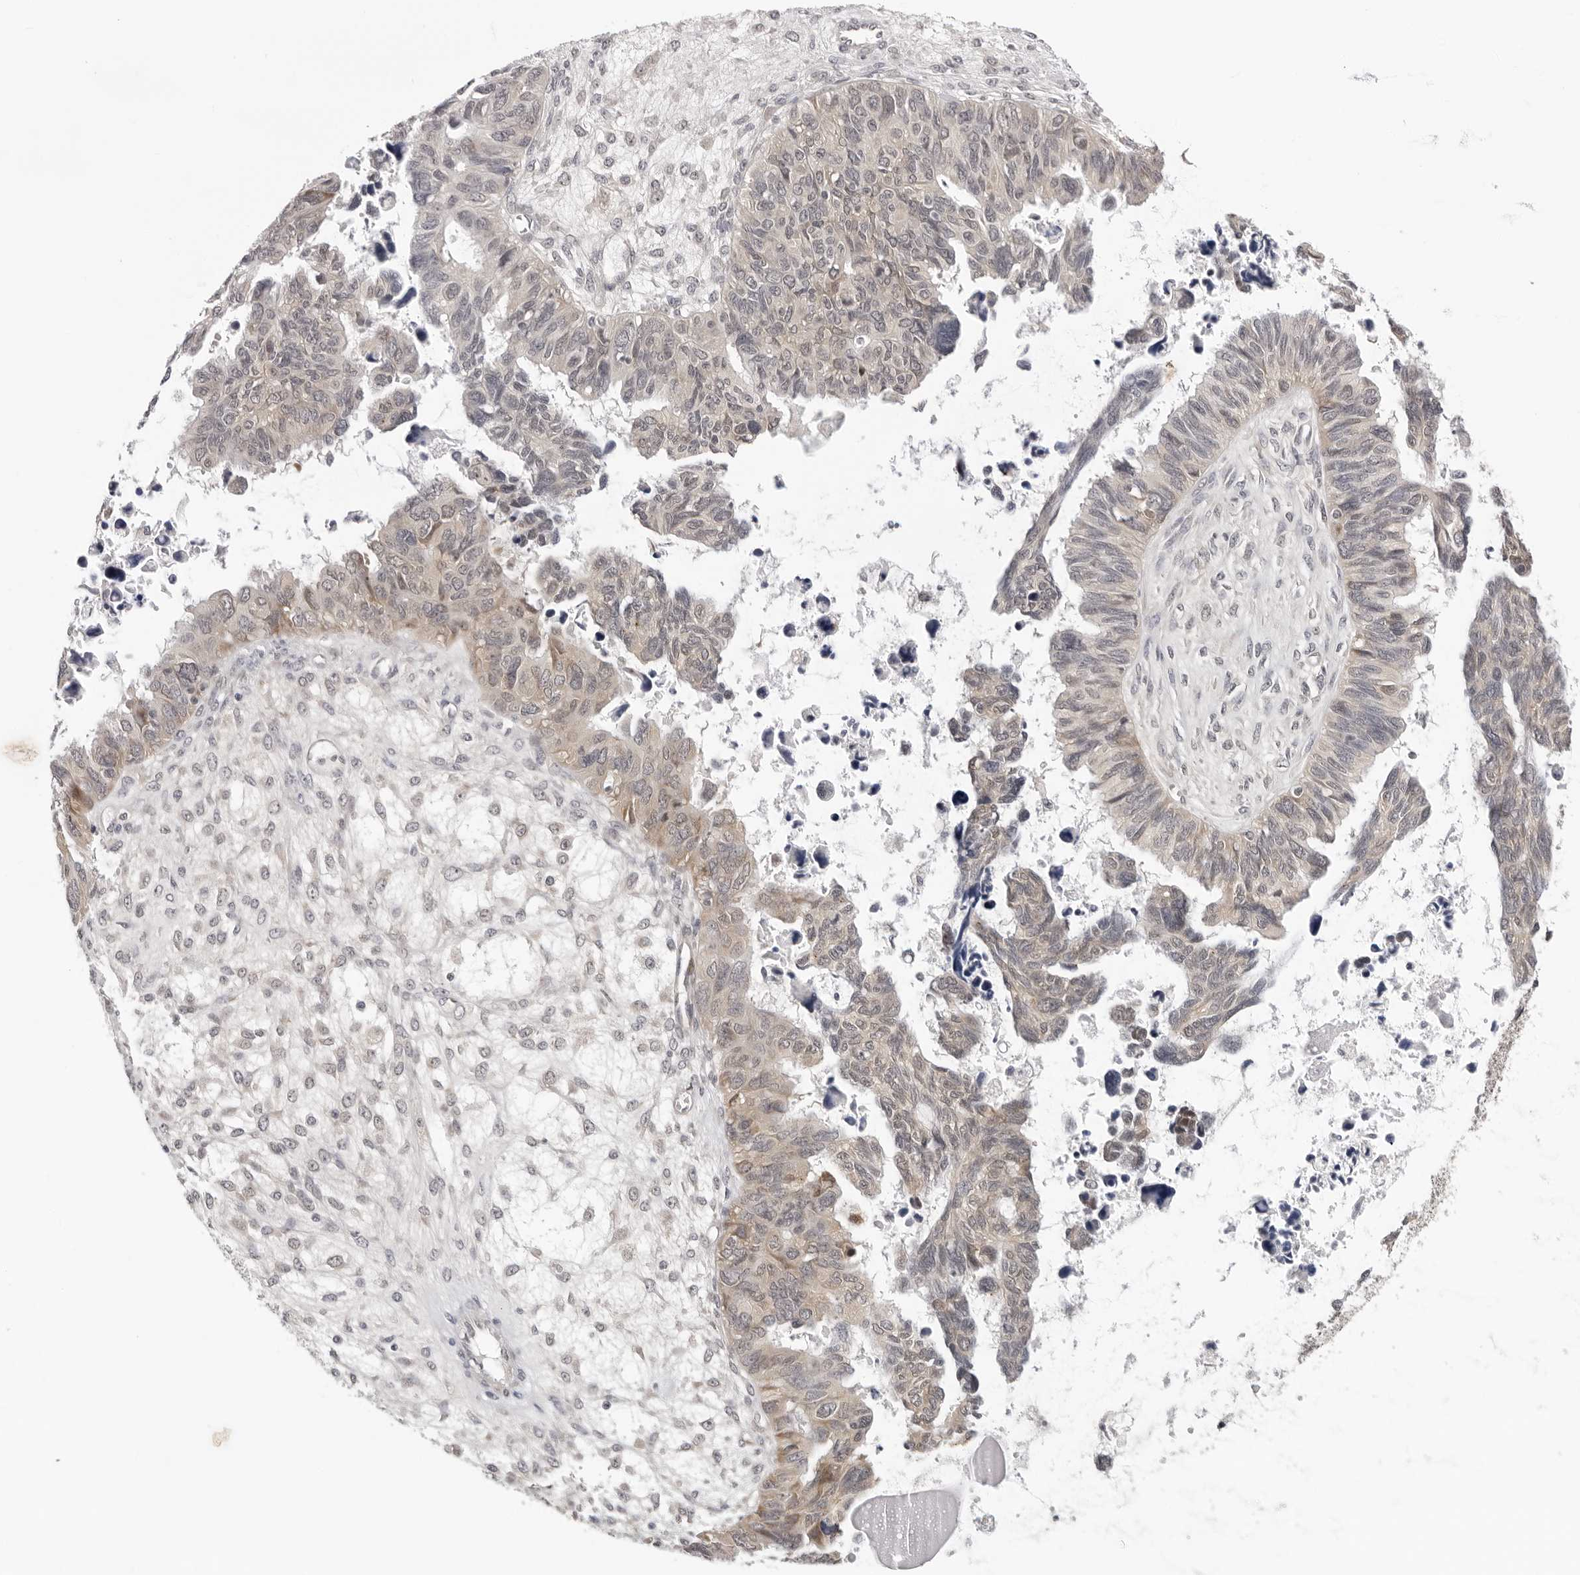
{"staining": {"intensity": "moderate", "quantity": "25%-75%", "location": "cytoplasmic/membranous"}, "tissue": "ovarian cancer", "cell_type": "Tumor cells", "image_type": "cancer", "snomed": [{"axis": "morphology", "description": "Cystadenocarcinoma, serous, NOS"}, {"axis": "topography", "description": "Ovary"}], "caption": "Moderate cytoplasmic/membranous protein staining is present in about 25%-75% of tumor cells in ovarian cancer. (Stains: DAB (3,3'-diaminobenzidine) in brown, nuclei in blue, Microscopy: brightfield microscopy at high magnification).", "gene": "PRUNE1", "patient": {"sex": "female", "age": 79}}